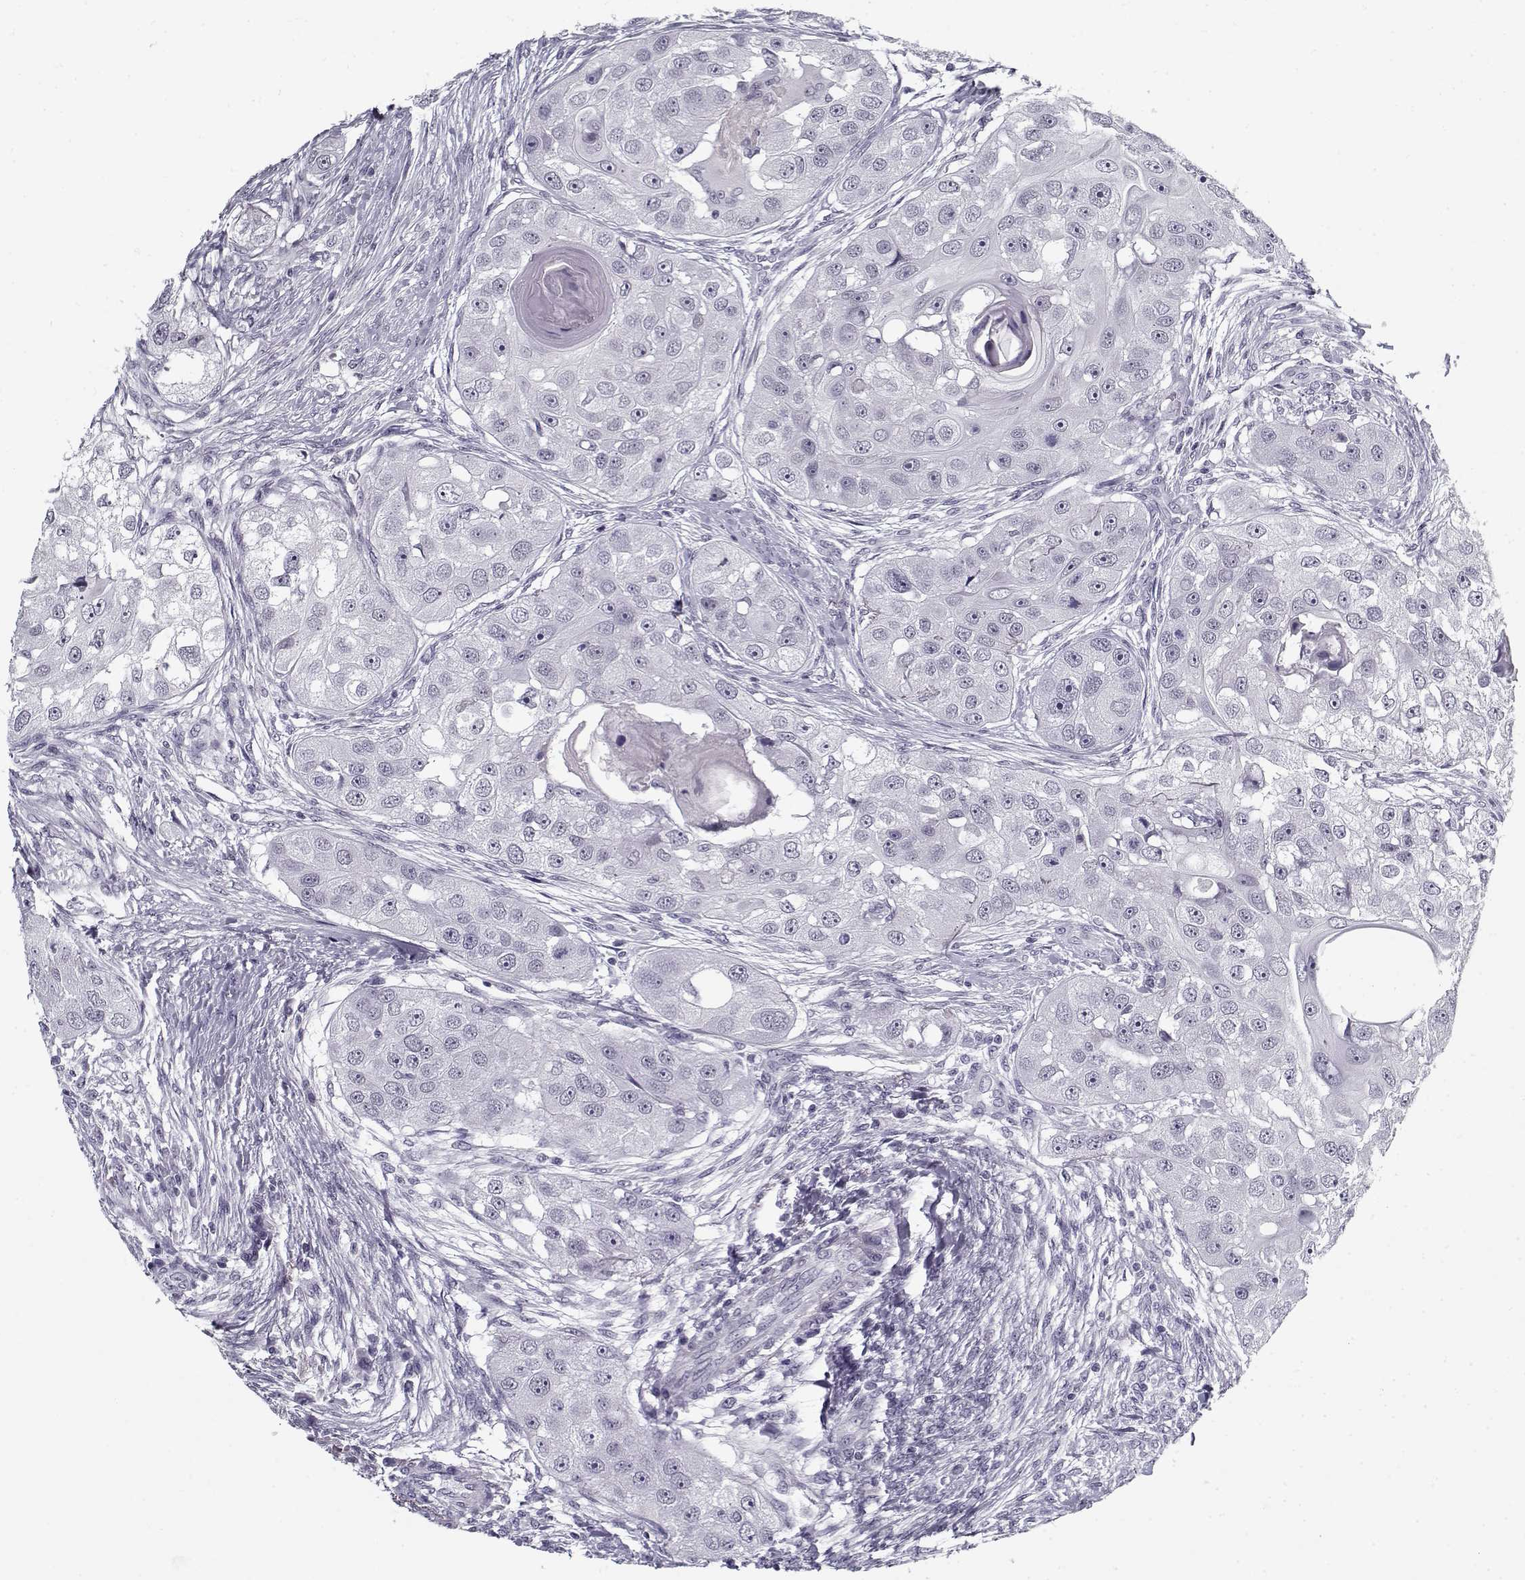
{"staining": {"intensity": "negative", "quantity": "none", "location": "none"}, "tissue": "head and neck cancer", "cell_type": "Tumor cells", "image_type": "cancer", "snomed": [{"axis": "morphology", "description": "Squamous cell carcinoma, NOS"}, {"axis": "topography", "description": "Head-Neck"}], "caption": "Protein analysis of squamous cell carcinoma (head and neck) shows no significant expression in tumor cells.", "gene": "SPACA9", "patient": {"sex": "male", "age": 51}}